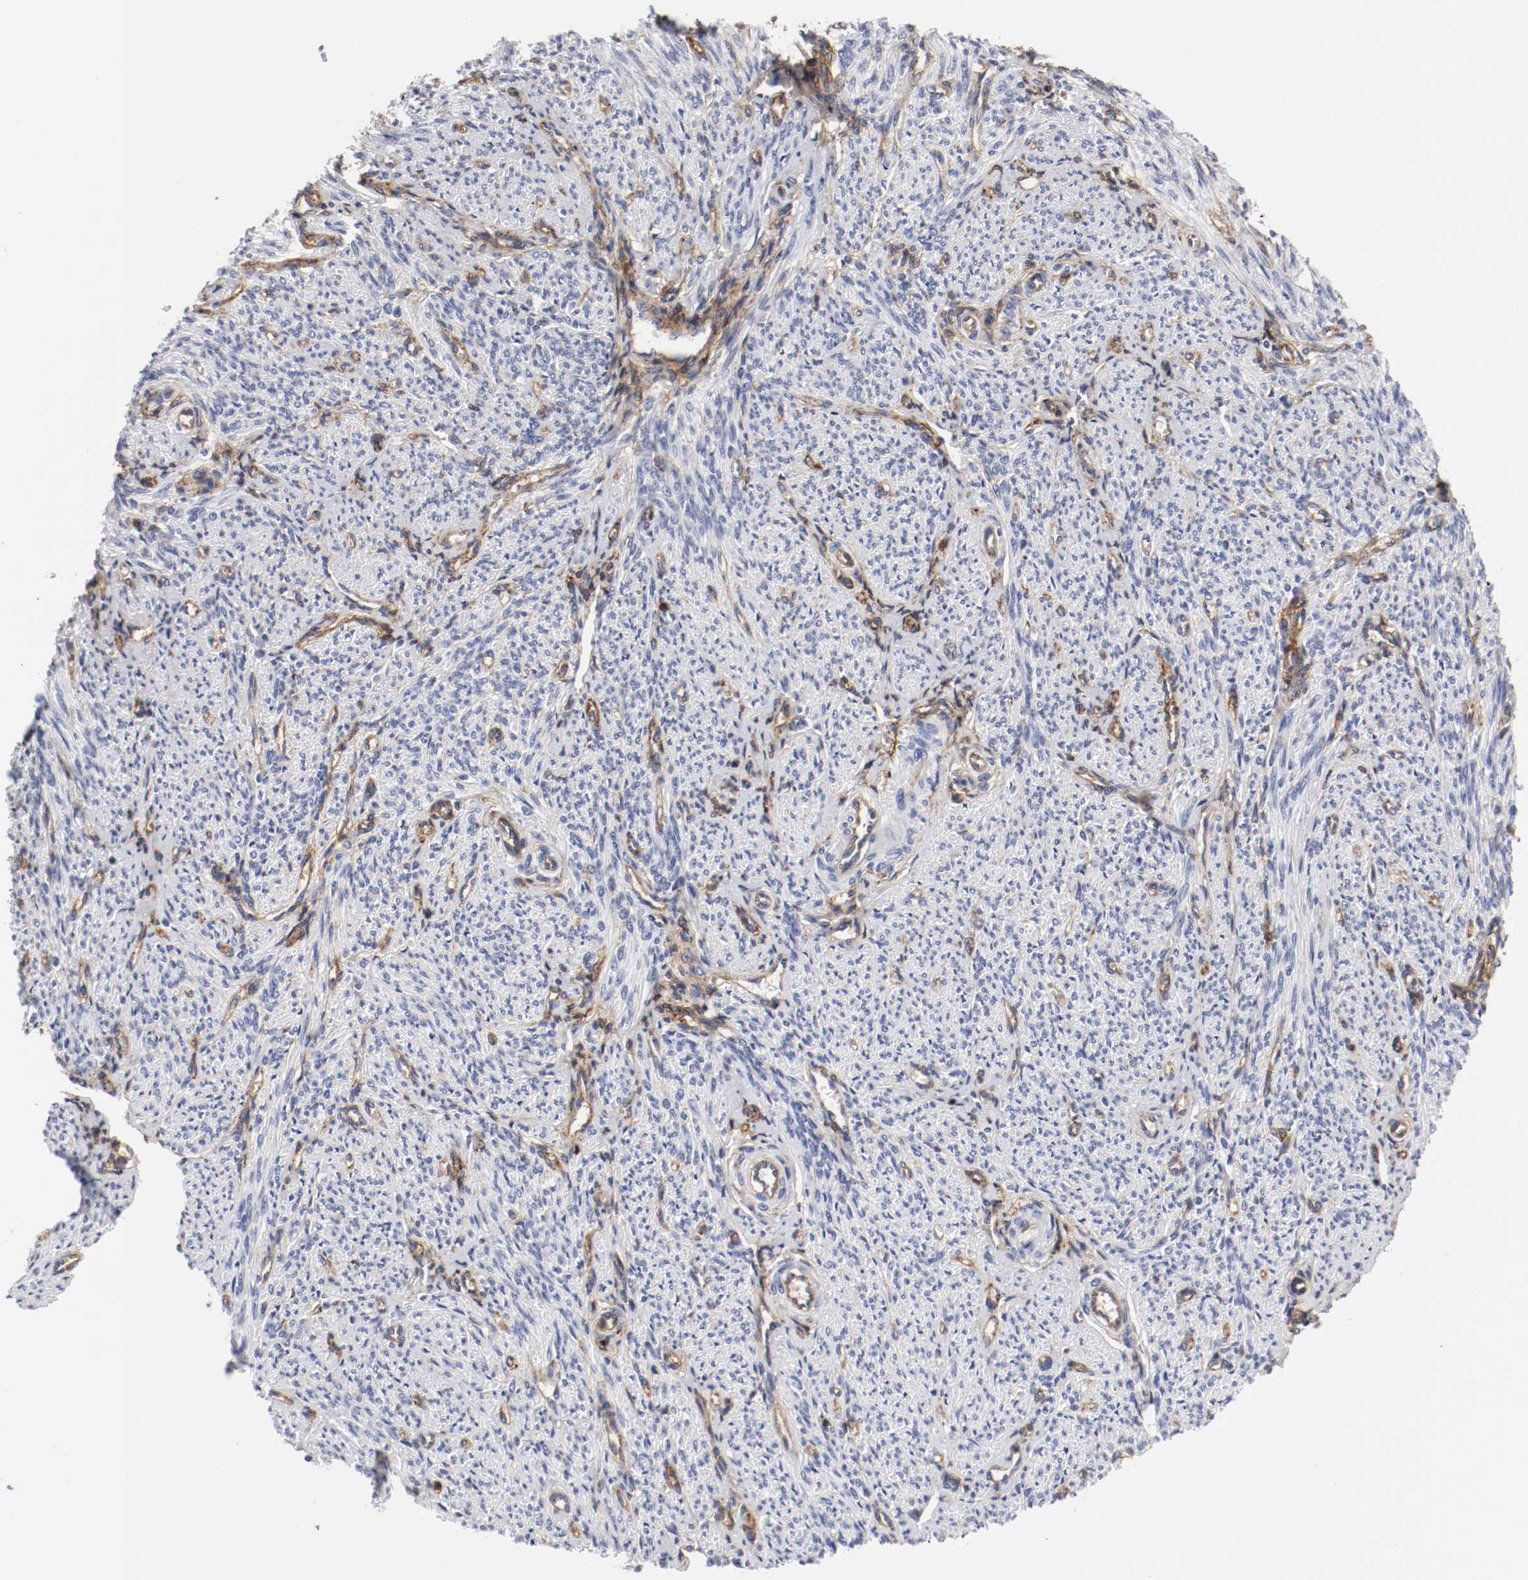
{"staining": {"intensity": "negative", "quantity": "none", "location": "none"}, "tissue": "smooth muscle", "cell_type": "Smooth muscle cells", "image_type": "normal", "snomed": [{"axis": "morphology", "description": "Normal tissue, NOS"}, {"axis": "topography", "description": "Smooth muscle"}], "caption": "High power microscopy micrograph of an IHC histopathology image of normal smooth muscle, revealing no significant expression in smooth muscle cells. (Stains: DAB (3,3'-diaminobenzidine) IHC with hematoxylin counter stain, Microscopy: brightfield microscopy at high magnification).", "gene": "IFITM1", "patient": {"sex": "female", "age": 65}}